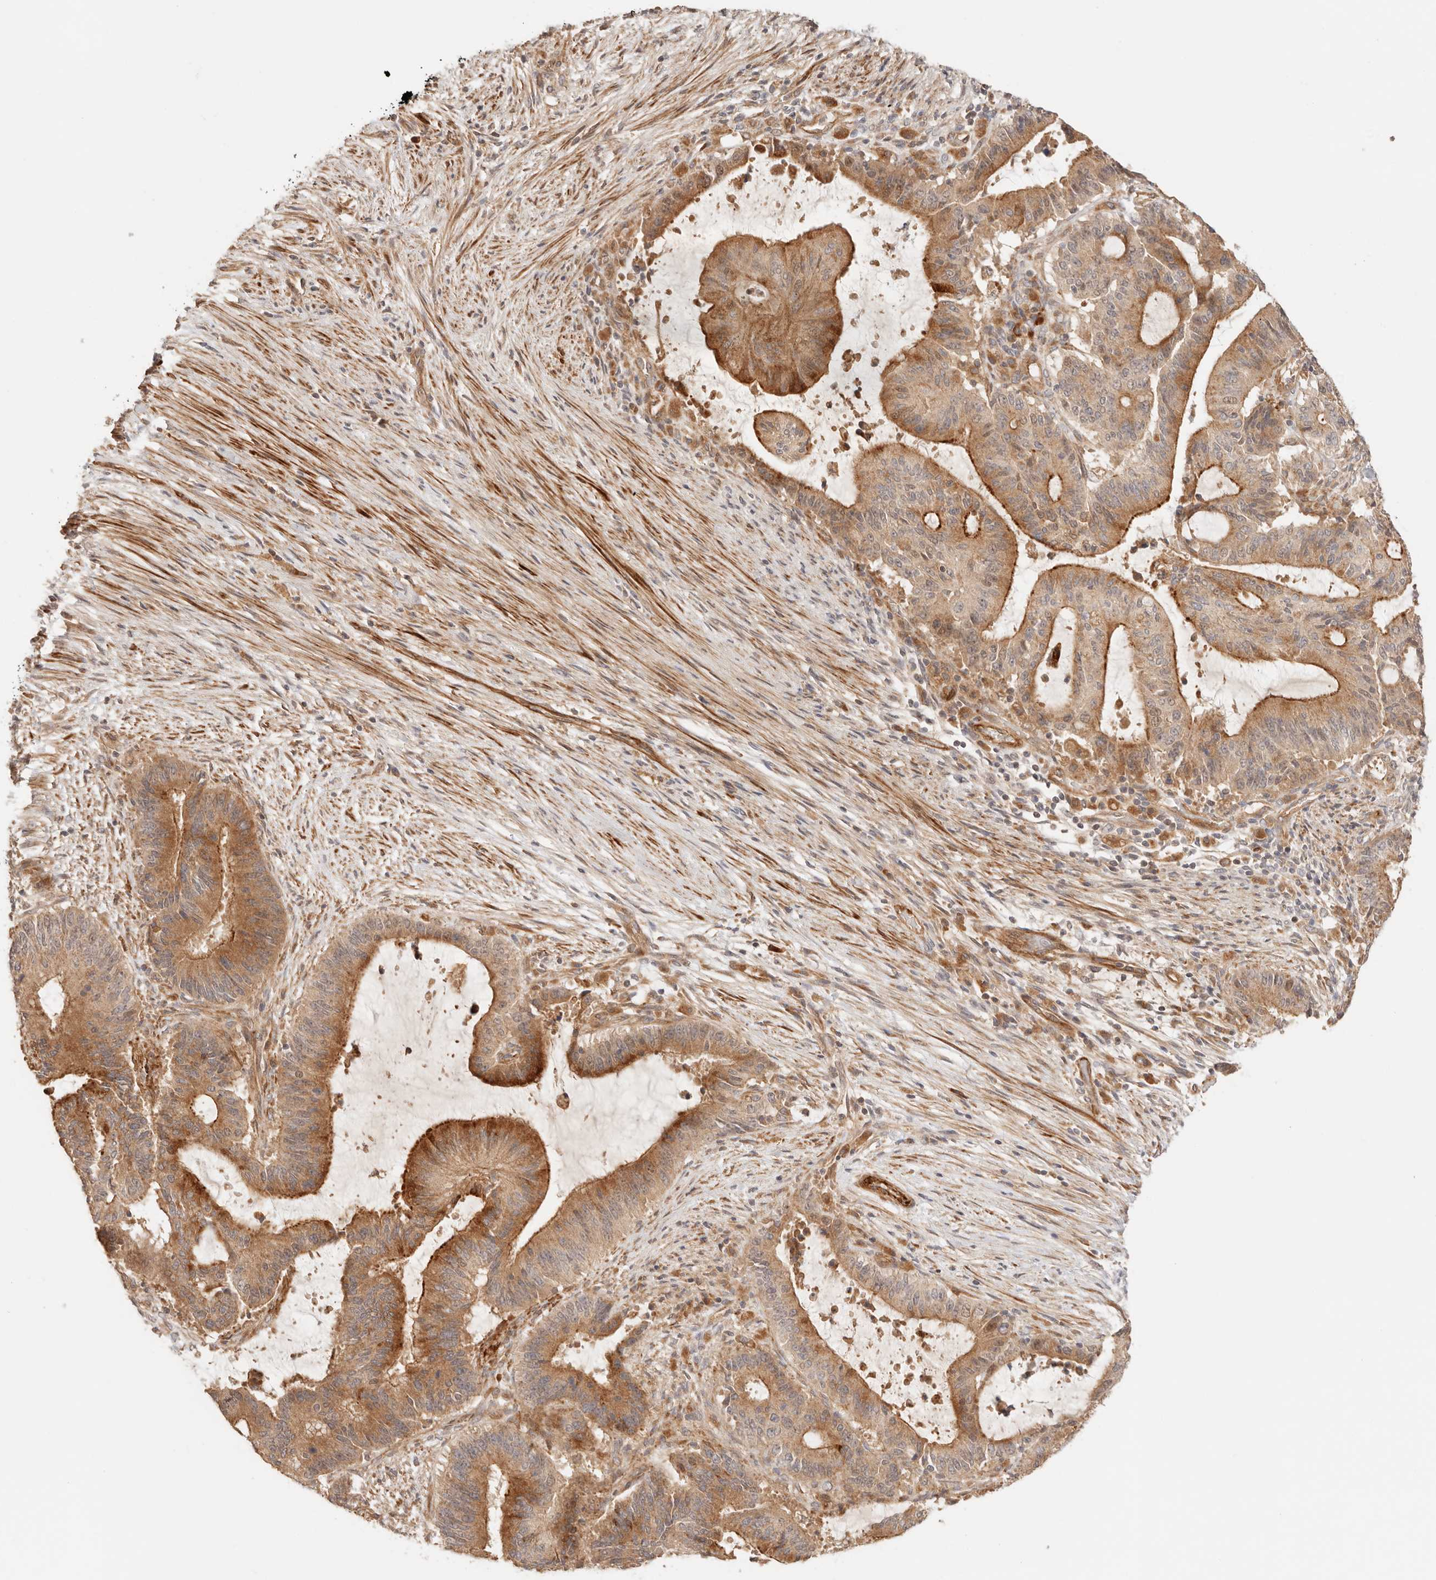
{"staining": {"intensity": "moderate", "quantity": "25%-75%", "location": "cytoplasmic/membranous"}, "tissue": "liver cancer", "cell_type": "Tumor cells", "image_type": "cancer", "snomed": [{"axis": "morphology", "description": "Normal tissue, NOS"}, {"axis": "morphology", "description": "Cholangiocarcinoma"}, {"axis": "topography", "description": "Liver"}, {"axis": "topography", "description": "Peripheral nerve tissue"}], "caption": "DAB immunohistochemical staining of human liver cancer (cholangiocarcinoma) shows moderate cytoplasmic/membranous protein staining in approximately 25%-75% of tumor cells. (brown staining indicates protein expression, while blue staining denotes nuclei).", "gene": "IL1R2", "patient": {"sex": "female", "age": 73}}